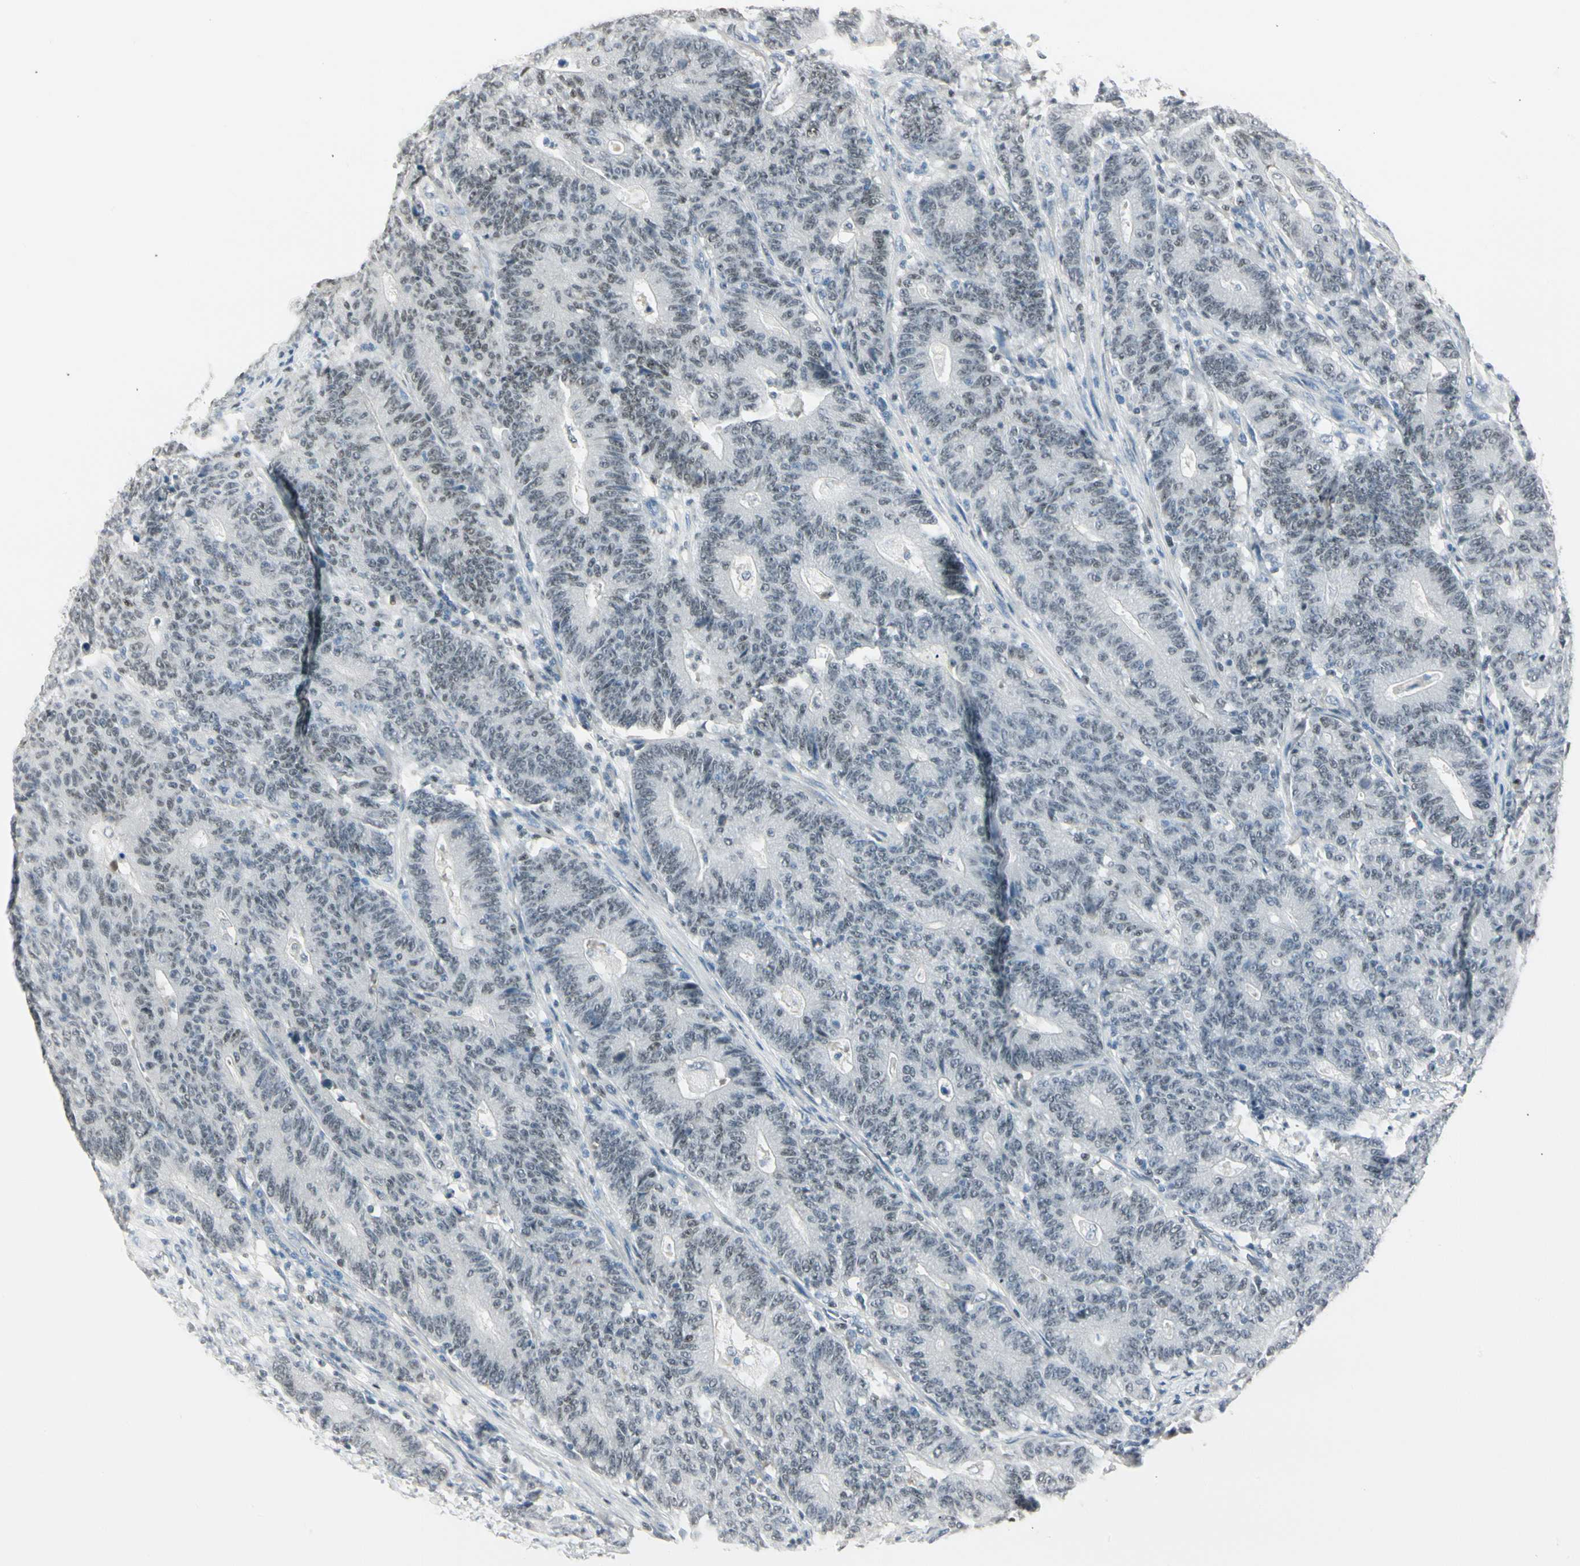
{"staining": {"intensity": "weak", "quantity": "25%-75%", "location": "nuclear"}, "tissue": "colorectal cancer", "cell_type": "Tumor cells", "image_type": "cancer", "snomed": [{"axis": "morphology", "description": "Normal tissue, NOS"}, {"axis": "morphology", "description": "Adenocarcinoma, NOS"}, {"axis": "topography", "description": "Colon"}], "caption": "Protein staining by immunohistochemistry (IHC) shows weak nuclear expression in approximately 25%-75% of tumor cells in colorectal adenocarcinoma. Nuclei are stained in blue.", "gene": "ZBTB7B", "patient": {"sex": "female", "age": 75}}